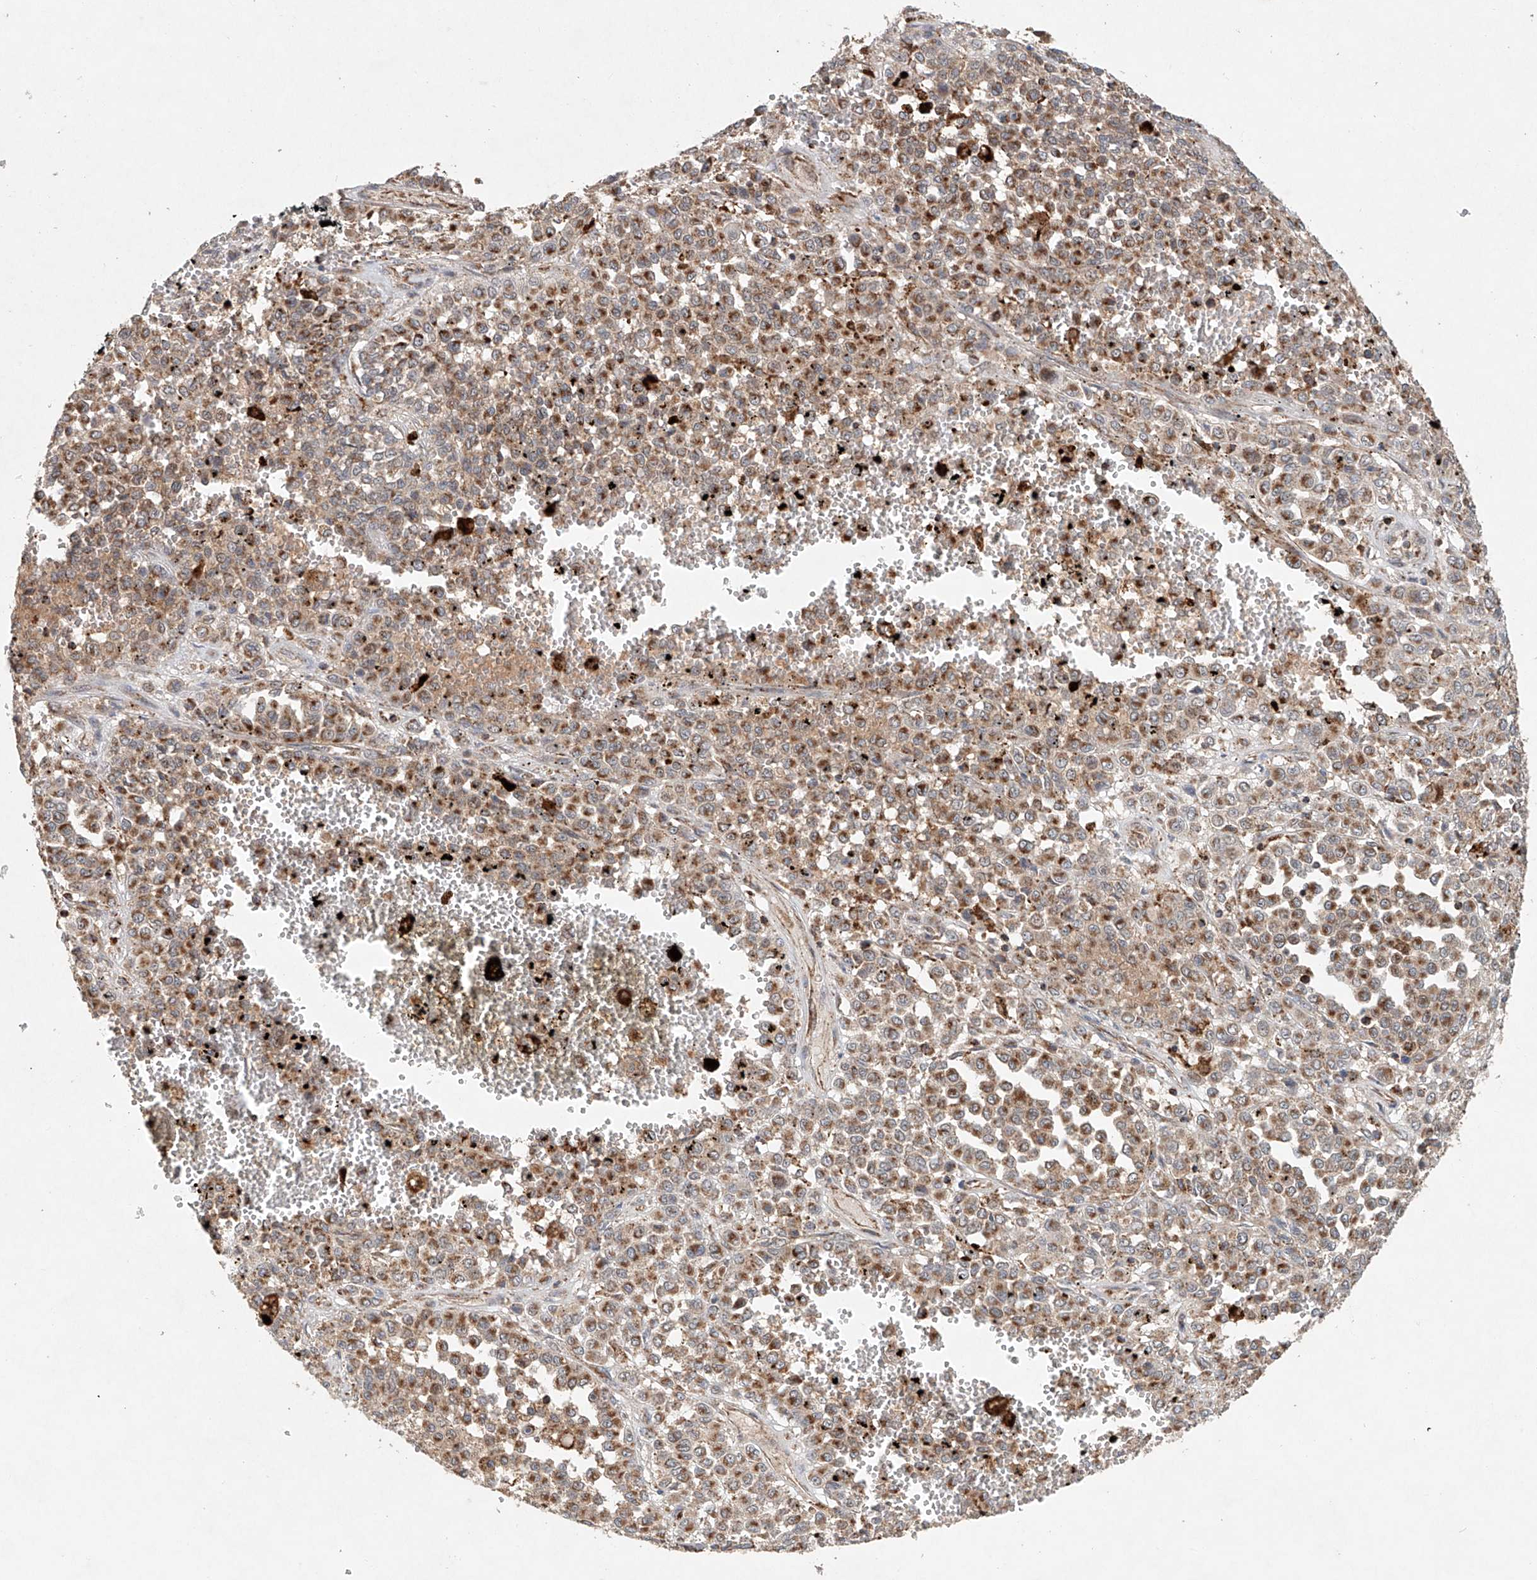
{"staining": {"intensity": "moderate", "quantity": ">75%", "location": "cytoplasmic/membranous"}, "tissue": "melanoma", "cell_type": "Tumor cells", "image_type": "cancer", "snomed": [{"axis": "morphology", "description": "Malignant melanoma, Metastatic site"}, {"axis": "topography", "description": "Pancreas"}], "caption": "Malignant melanoma (metastatic site) was stained to show a protein in brown. There is medium levels of moderate cytoplasmic/membranous staining in approximately >75% of tumor cells. Immunohistochemistry stains the protein in brown and the nuclei are stained blue.", "gene": "DCAF11", "patient": {"sex": "female", "age": 30}}